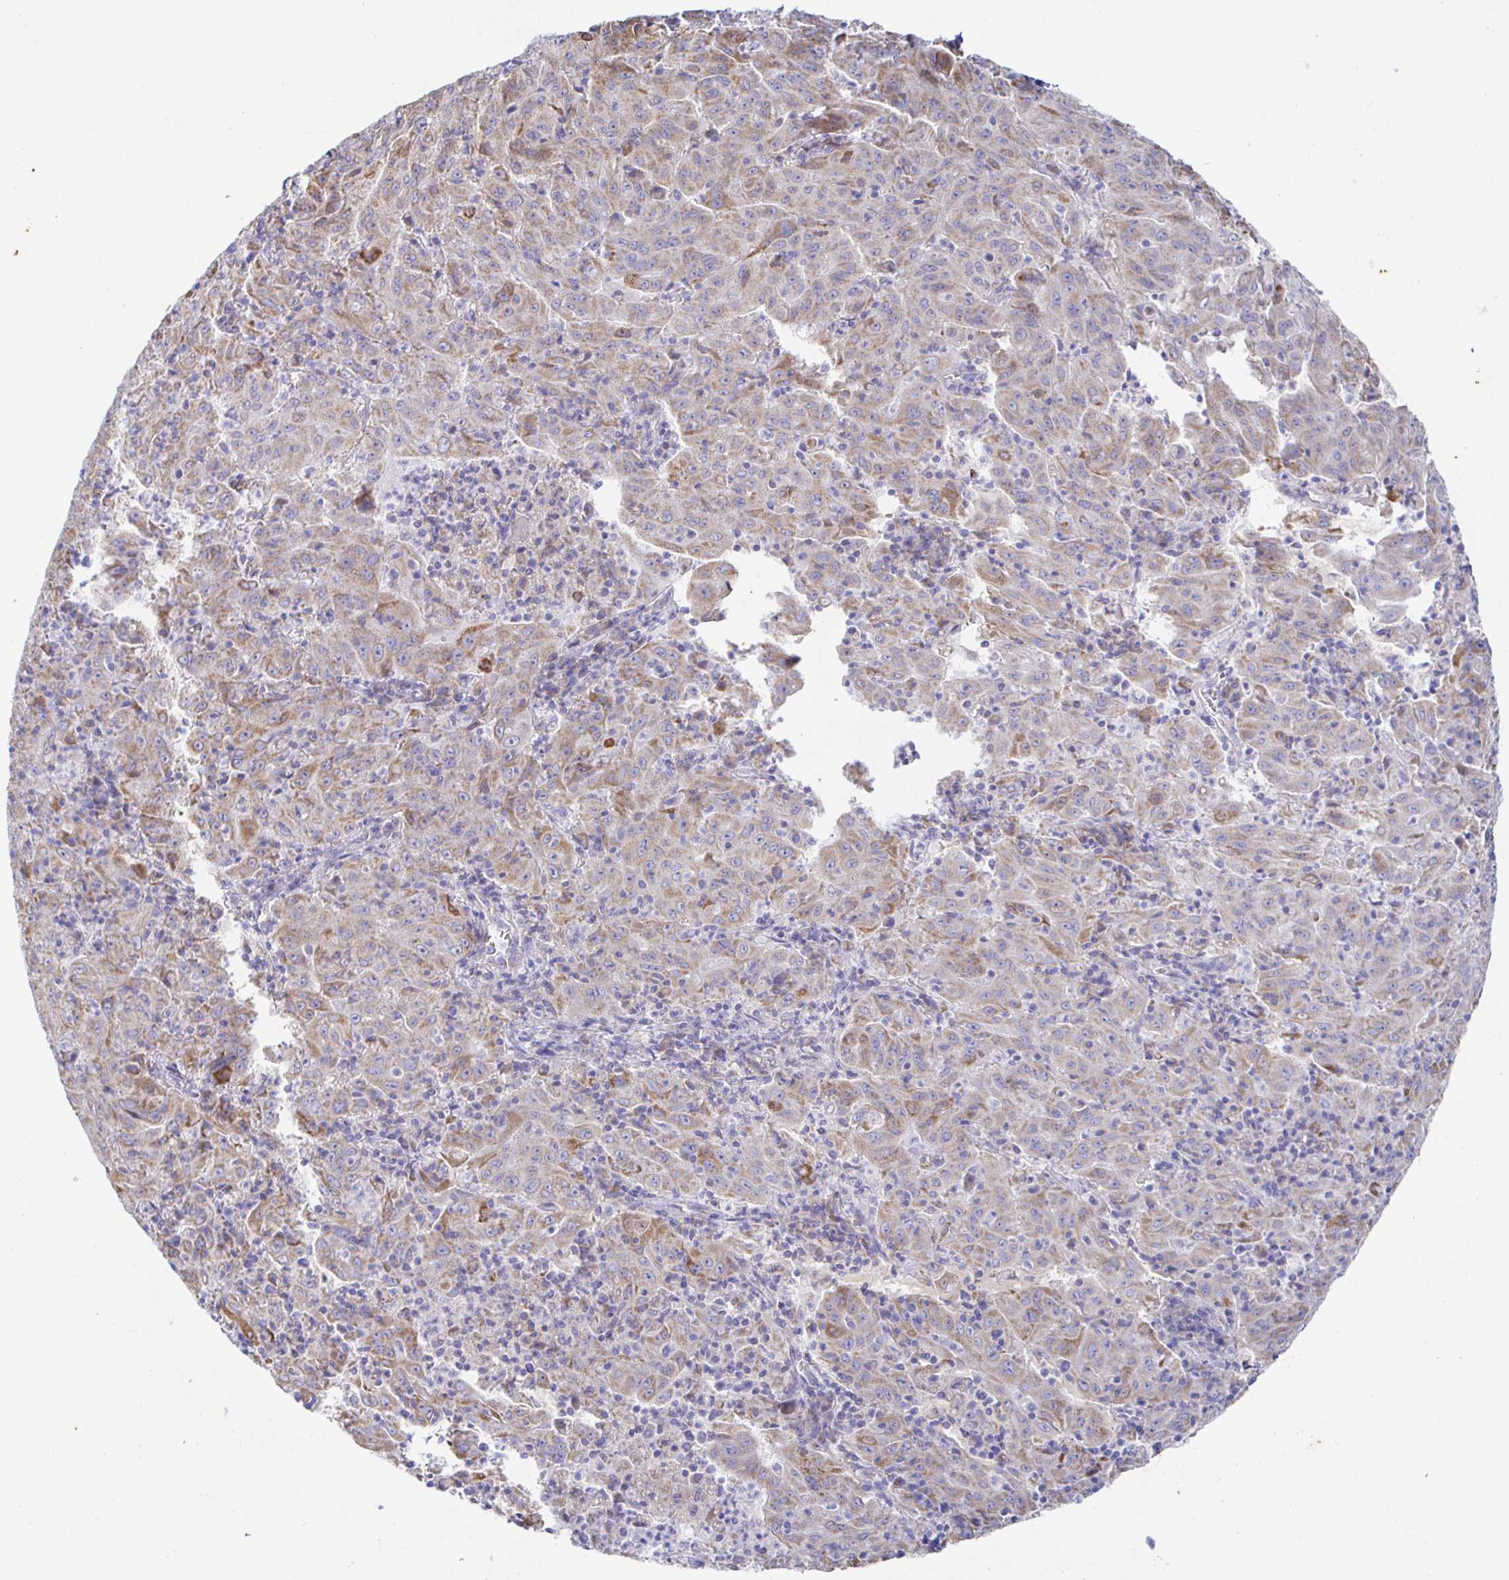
{"staining": {"intensity": "moderate", "quantity": "<25%", "location": "cytoplasmic/membranous"}, "tissue": "pancreatic cancer", "cell_type": "Tumor cells", "image_type": "cancer", "snomed": [{"axis": "morphology", "description": "Adenocarcinoma, NOS"}, {"axis": "topography", "description": "Pancreas"}], "caption": "Brown immunohistochemical staining in pancreatic adenocarcinoma shows moderate cytoplasmic/membranous expression in approximately <25% of tumor cells. Immunohistochemistry (ihc) stains the protein of interest in brown and the nuclei are stained blue.", "gene": "SYNGR4", "patient": {"sex": "male", "age": 63}}